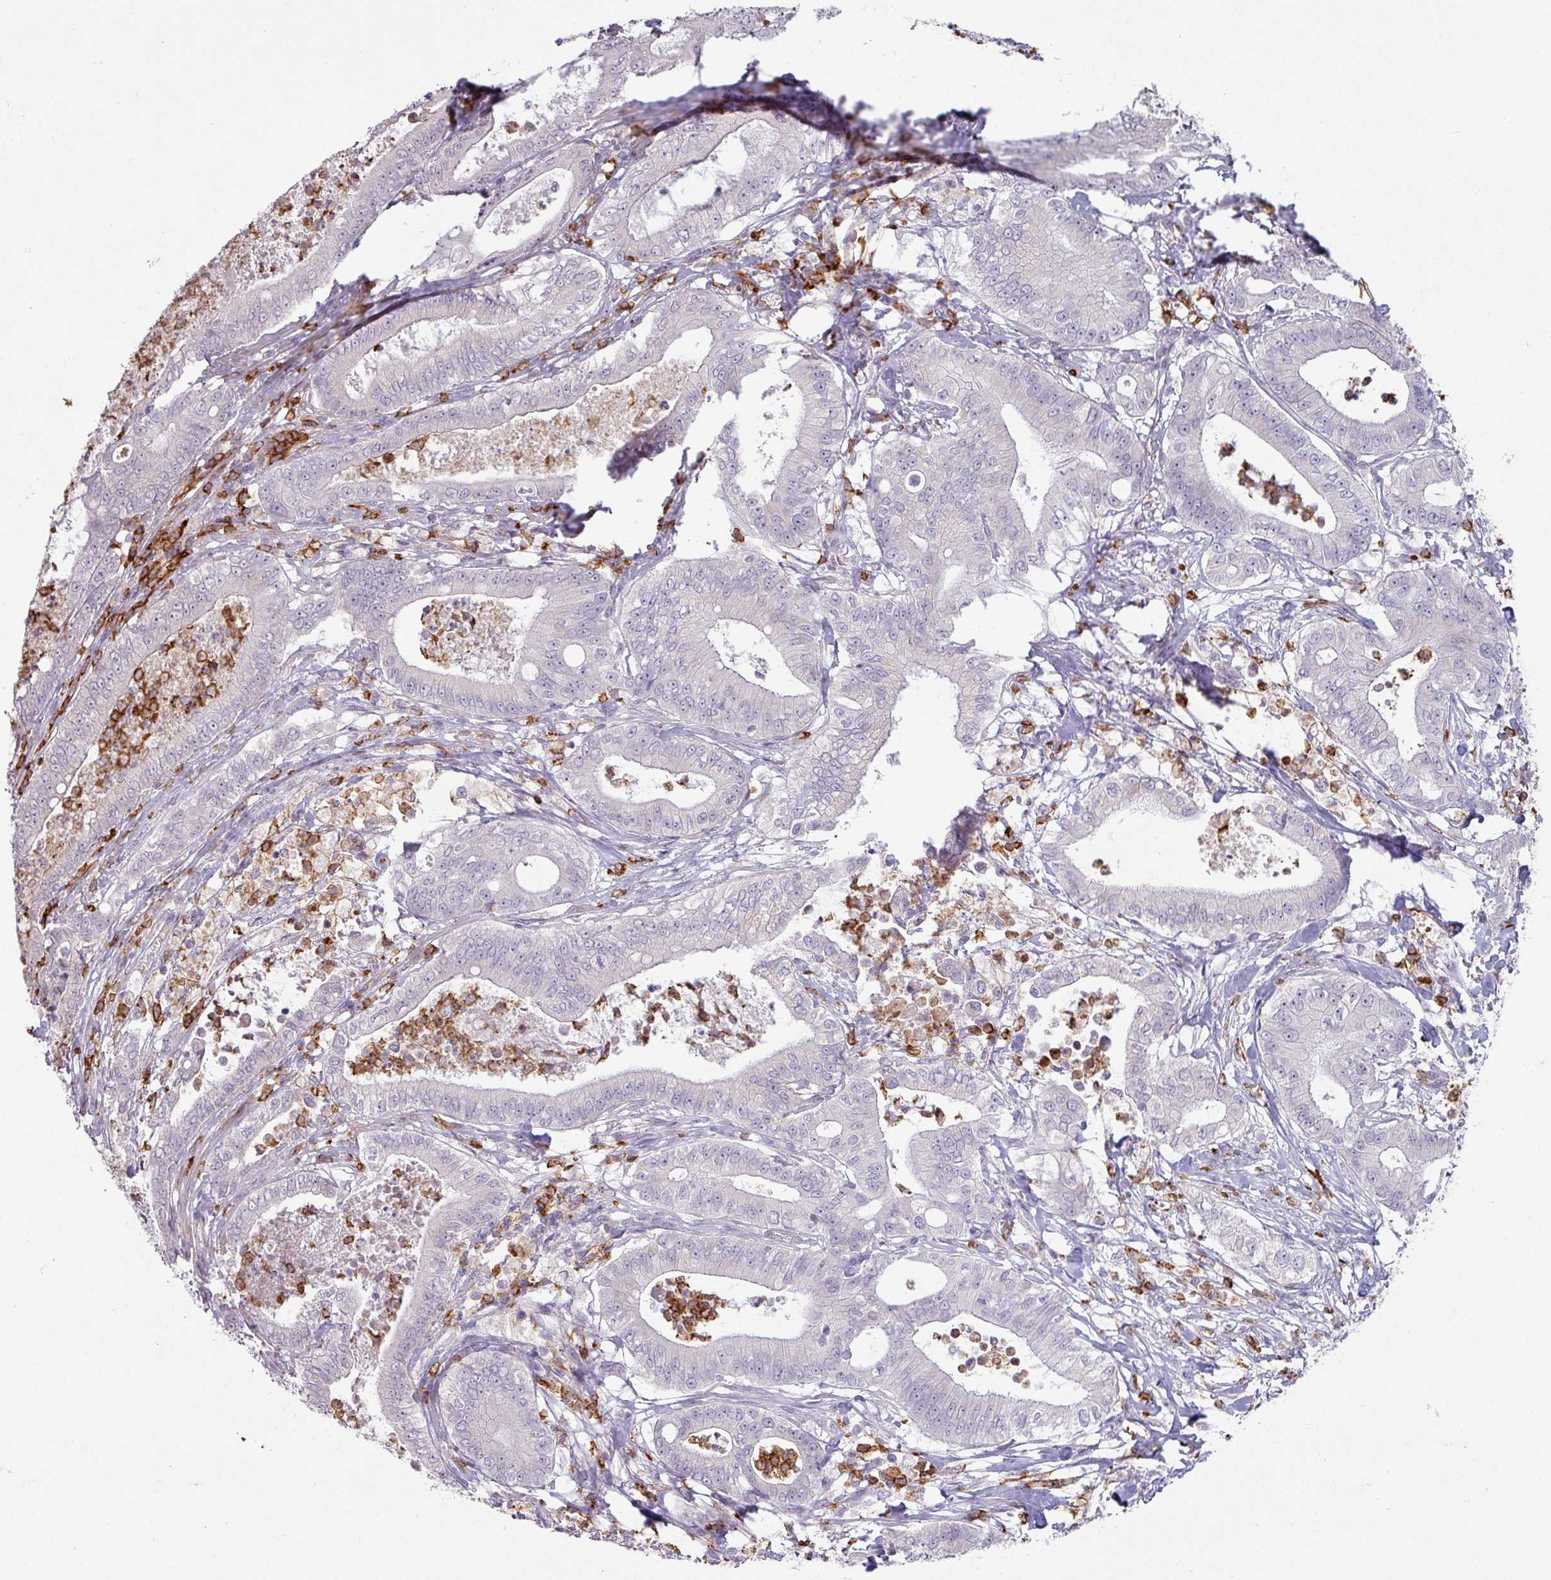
{"staining": {"intensity": "negative", "quantity": "none", "location": "none"}, "tissue": "pancreatic cancer", "cell_type": "Tumor cells", "image_type": "cancer", "snomed": [{"axis": "morphology", "description": "Adenocarcinoma, NOS"}, {"axis": "topography", "description": "Pancreas"}], "caption": "This is an IHC micrograph of human pancreatic adenocarcinoma. There is no staining in tumor cells.", "gene": "MAGEC3", "patient": {"sex": "male", "age": 71}}